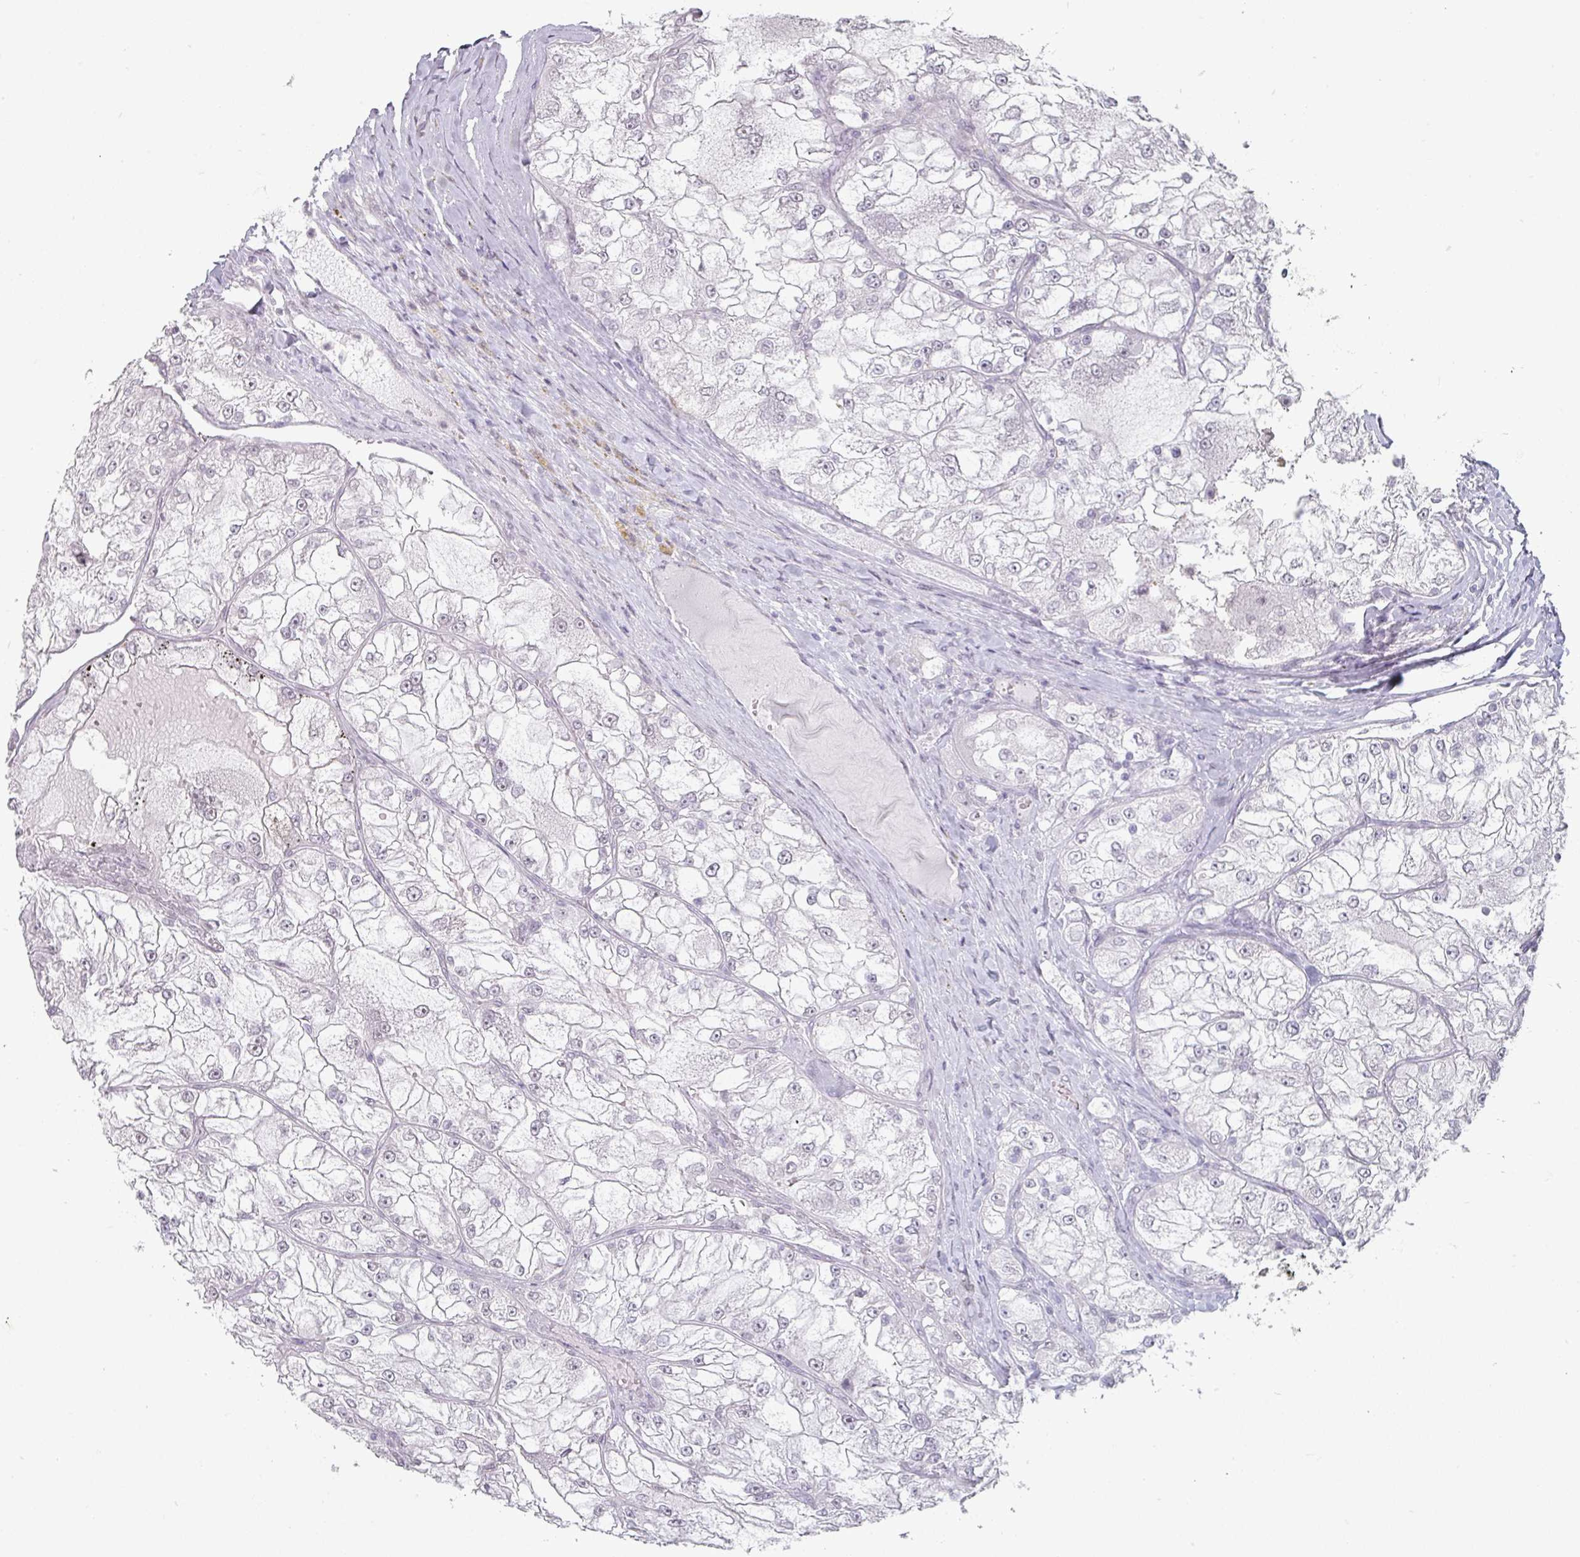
{"staining": {"intensity": "negative", "quantity": "none", "location": "none"}, "tissue": "renal cancer", "cell_type": "Tumor cells", "image_type": "cancer", "snomed": [{"axis": "morphology", "description": "Adenocarcinoma, NOS"}, {"axis": "topography", "description": "Kidney"}], "caption": "A high-resolution image shows IHC staining of renal cancer, which reveals no significant expression in tumor cells.", "gene": "SPRR1A", "patient": {"sex": "female", "age": 72}}